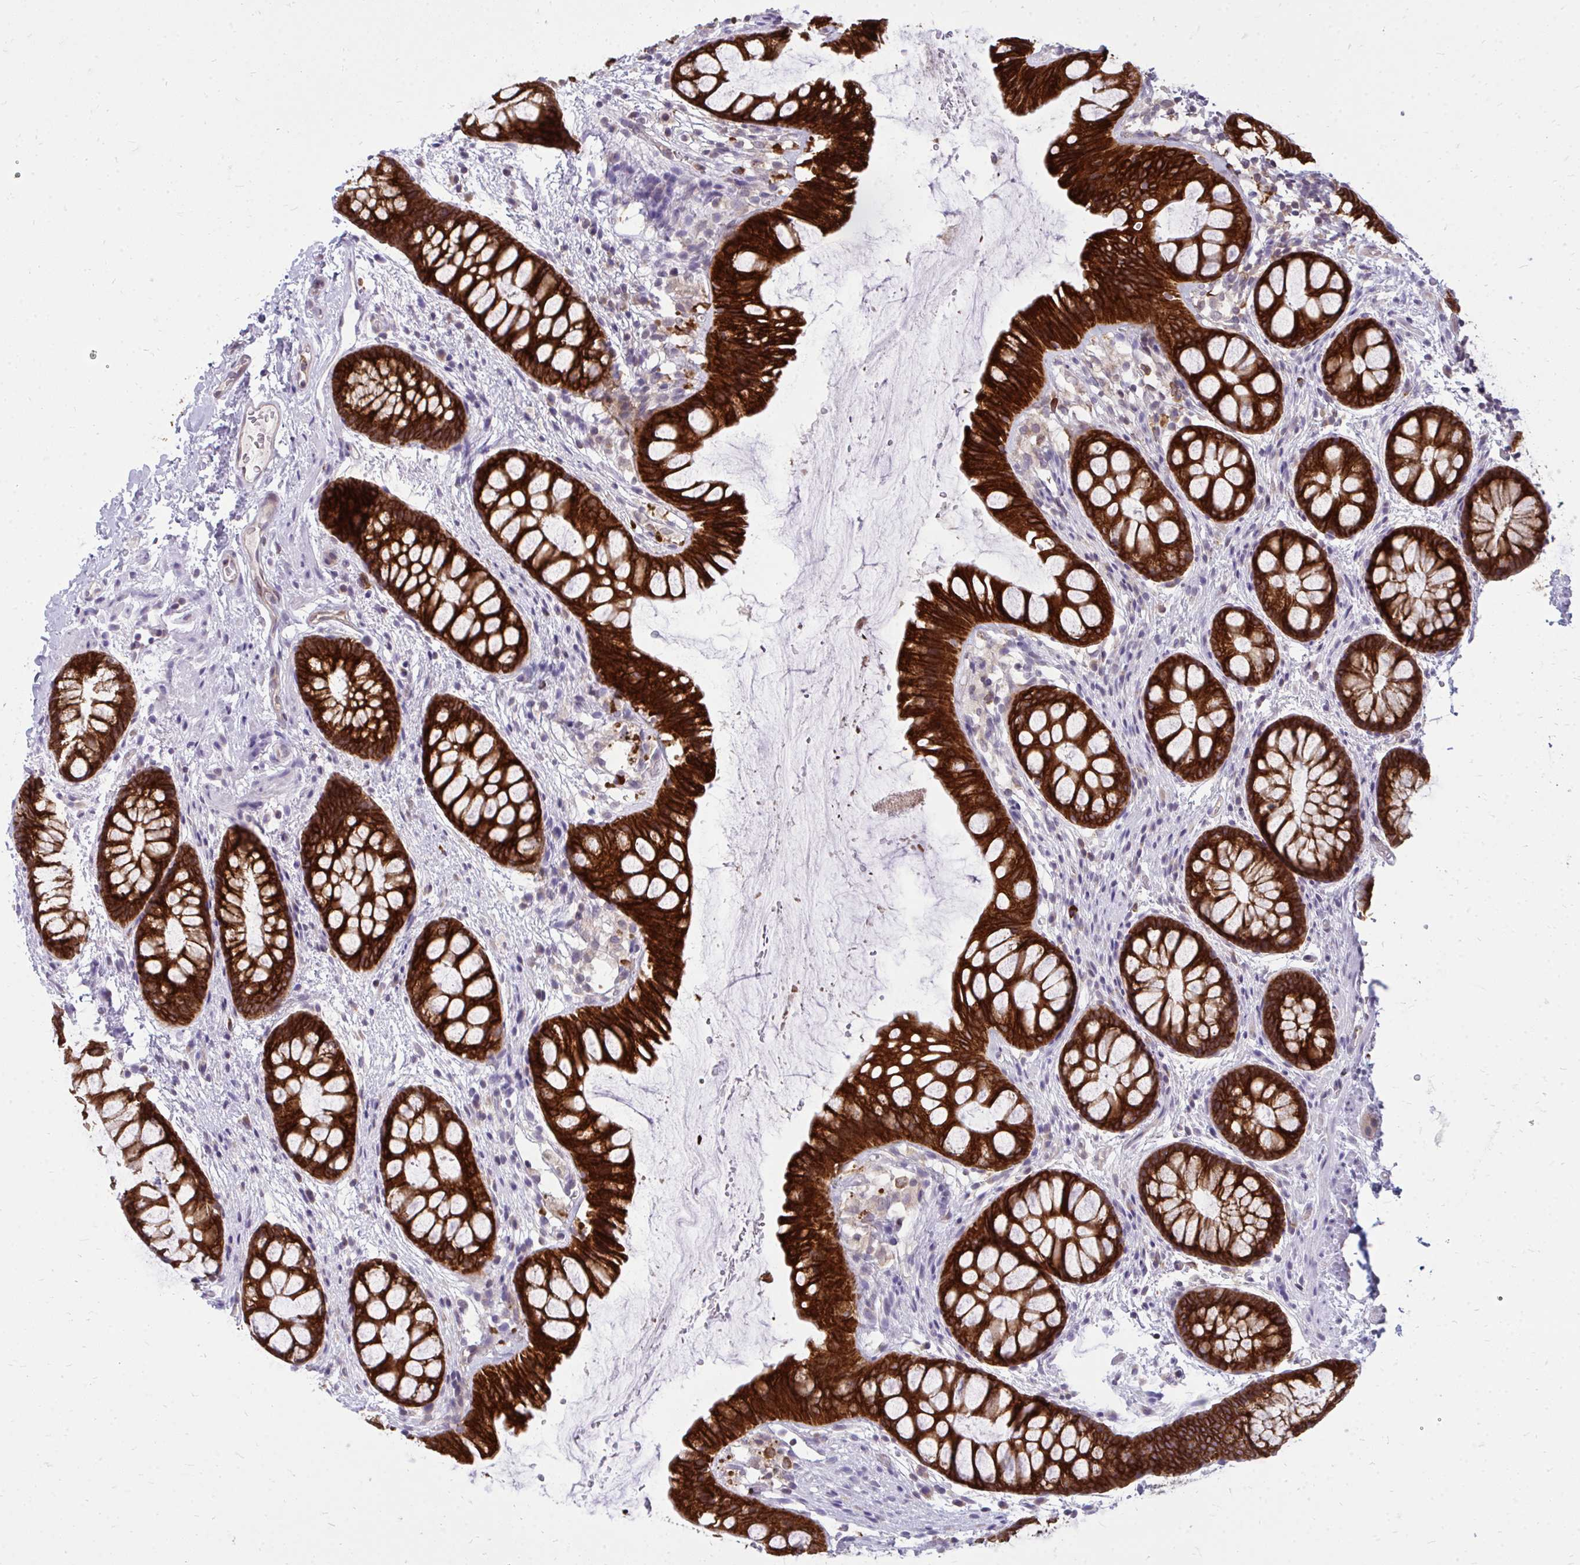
{"staining": {"intensity": "strong", "quantity": ">75%", "location": "cytoplasmic/membranous"}, "tissue": "rectum", "cell_type": "Glandular cells", "image_type": "normal", "snomed": [{"axis": "morphology", "description": "Normal tissue, NOS"}, {"axis": "topography", "description": "Rectum"}], "caption": "Immunohistochemistry (IHC) histopathology image of unremarkable rectum: human rectum stained using immunohistochemistry shows high levels of strong protein expression localized specifically in the cytoplasmic/membranous of glandular cells, appearing as a cytoplasmic/membranous brown color.", "gene": "ACSL5", "patient": {"sex": "female", "age": 62}}